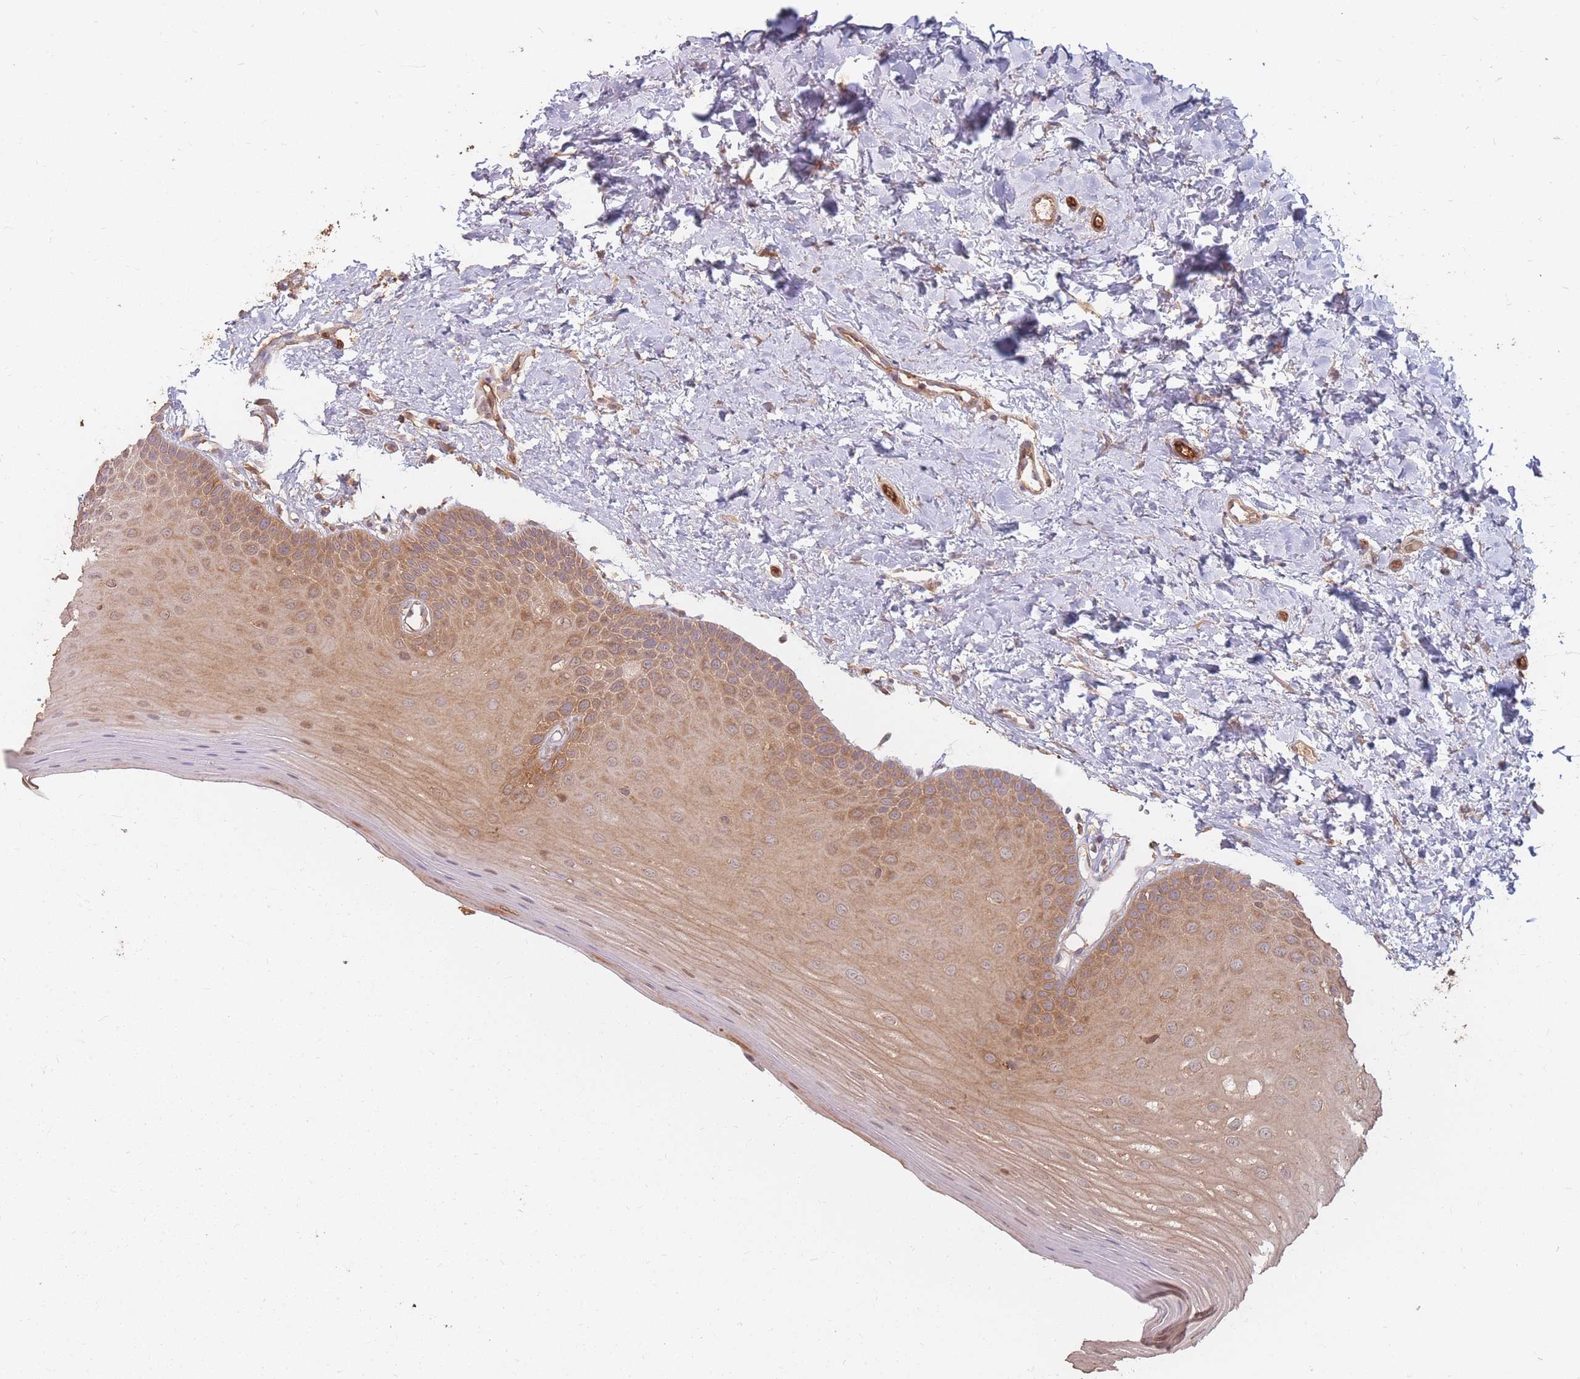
{"staining": {"intensity": "moderate", "quantity": ">75%", "location": "cytoplasmic/membranous"}, "tissue": "oral mucosa", "cell_type": "Squamous epithelial cells", "image_type": "normal", "snomed": [{"axis": "morphology", "description": "Normal tissue, NOS"}, {"axis": "topography", "description": "Oral tissue"}], "caption": "Brown immunohistochemical staining in unremarkable oral mucosa reveals moderate cytoplasmic/membranous positivity in about >75% of squamous epithelial cells. (DAB (3,3'-diaminobenzidine) IHC with brightfield microscopy, high magnification).", "gene": "PLS3", "patient": {"sex": "female", "age": 67}}